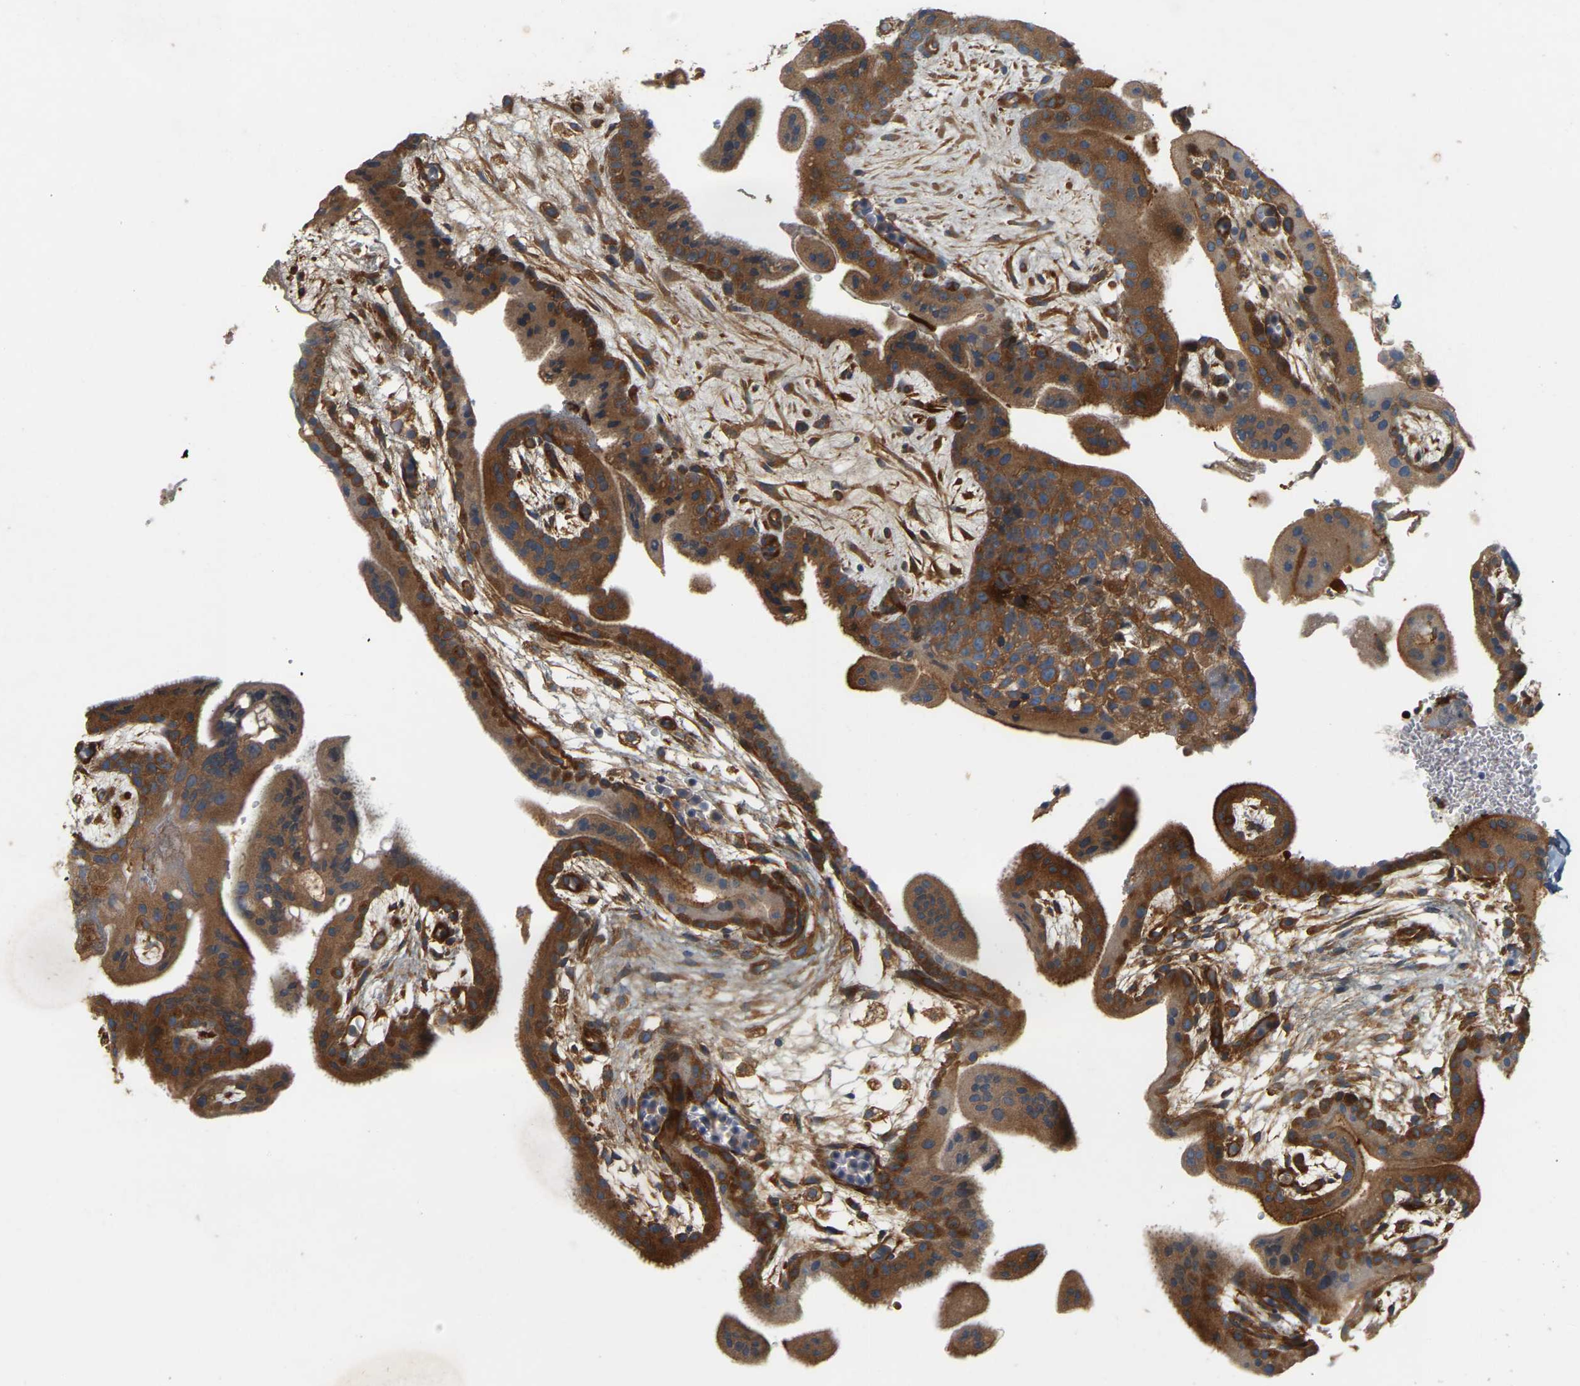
{"staining": {"intensity": "strong", "quantity": ">75%", "location": "cytoplasmic/membranous"}, "tissue": "placenta", "cell_type": "Decidual cells", "image_type": "normal", "snomed": [{"axis": "morphology", "description": "Normal tissue, NOS"}, {"axis": "topography", "description": "Placenta"}], "caption": "Immunohistochemical staining of normal human placenta exhibits high levels of strong cytoplasmic/membranous staining in about >75% of decidual cells.", "gene": "AKAP13", "patient": {"sex": "female", "age": 35}}